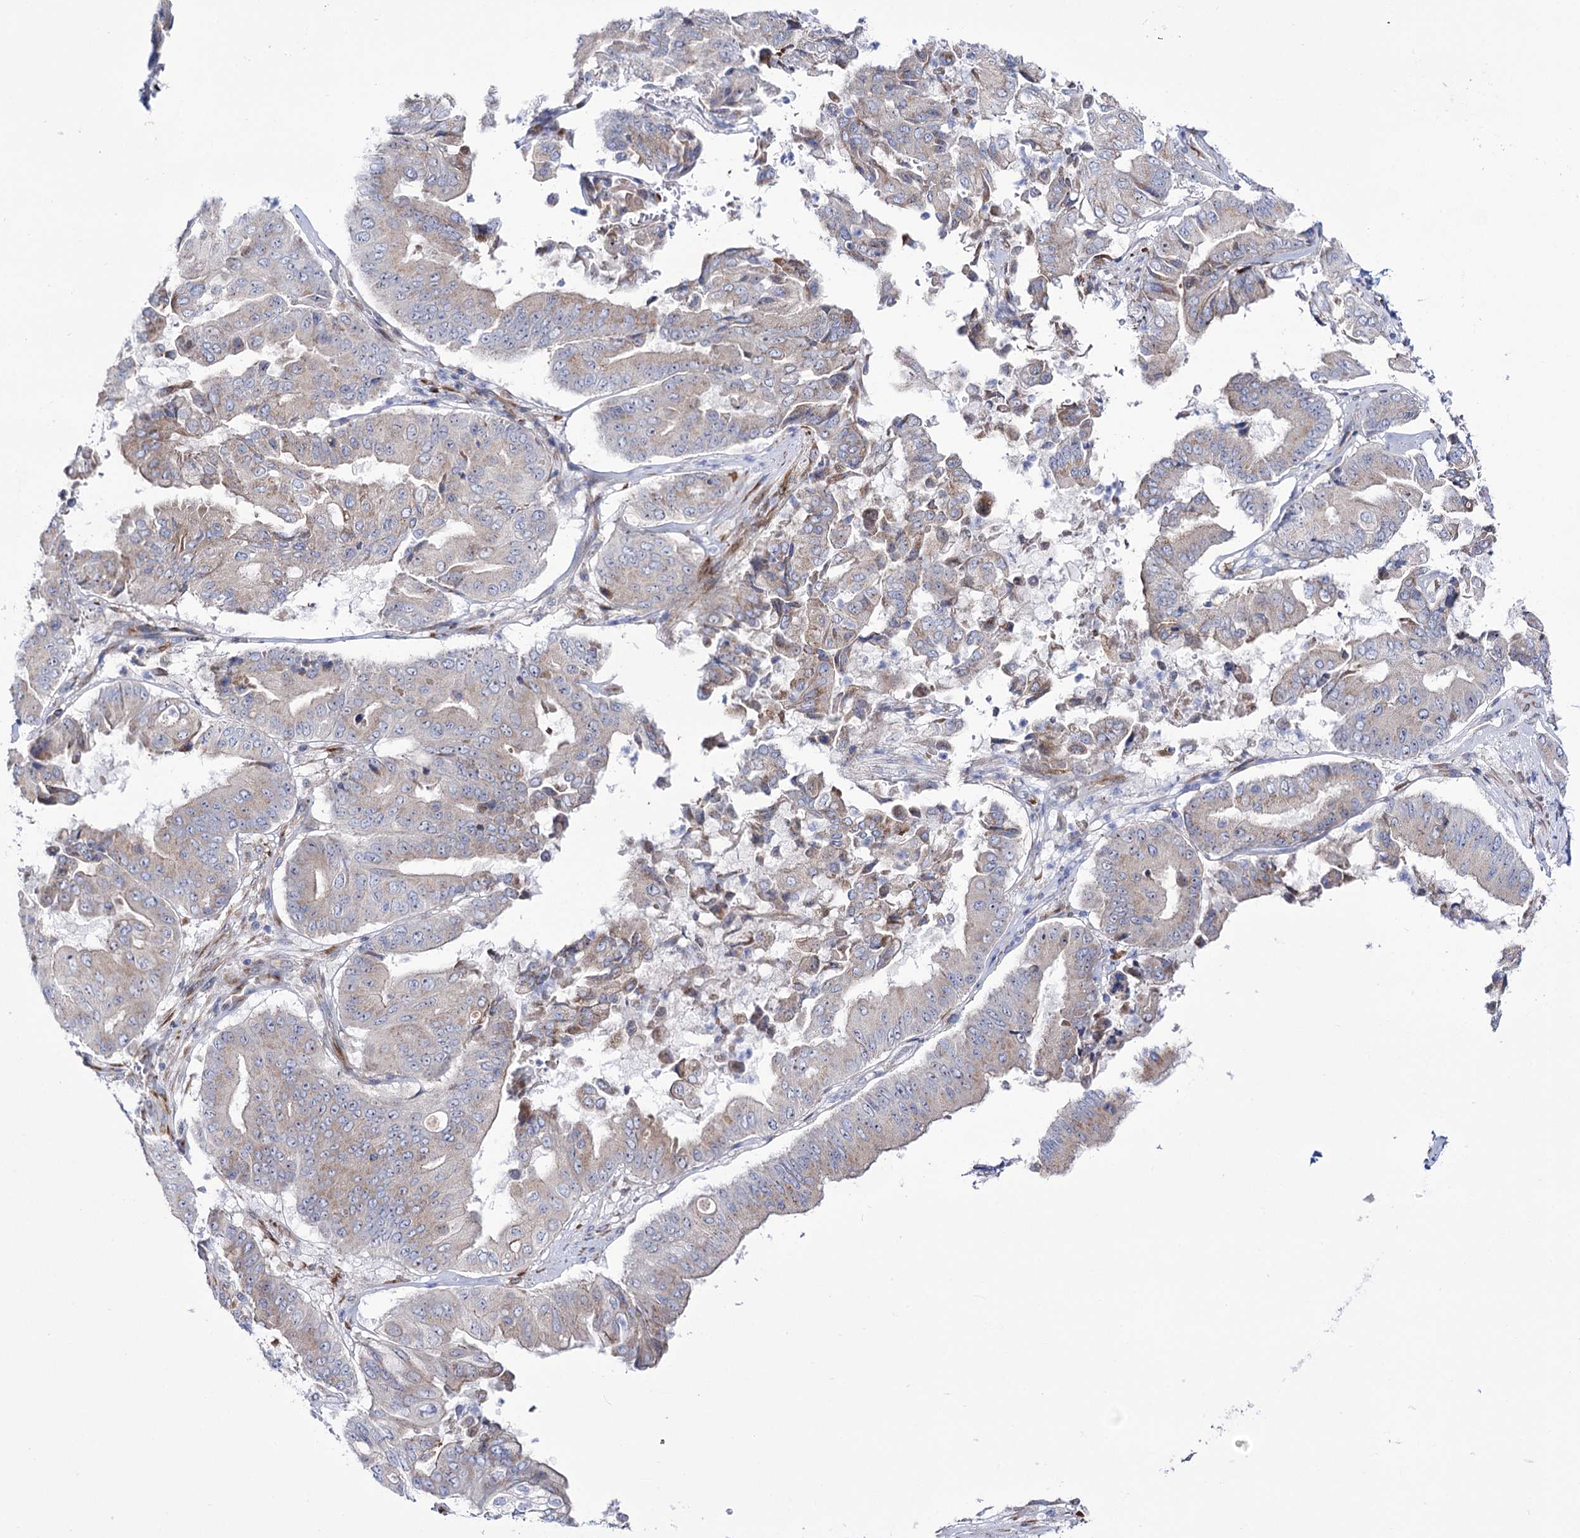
{"staining": {"intensity": "weak", "quantity": "25%-75%", "location": "cytoplasmic/membranous"}, "tissue": "pancreatic cancer", "cell_type": "Tumor cells", "image_type": "cancer", "snomed": [{"axis": "morphology", "description": "Adenocarcinoma, NOS"}, {"axis": "topography", "description": "Pancreas"}], "caption": "Immunohistochemistry staining of pancreatic cancer, which displays low levels of weak cytoplasmic/membranous expression in approximately 25%-75% of tumor cells indicating weak cytoplasmic/membranous protein expression. The staining was performed using DAB (brown) for protein detection and nuclei were counterstained in hematoxylin (blue).", "gene": "METTL5", "patient": {"sex": "female", "age": 77}}